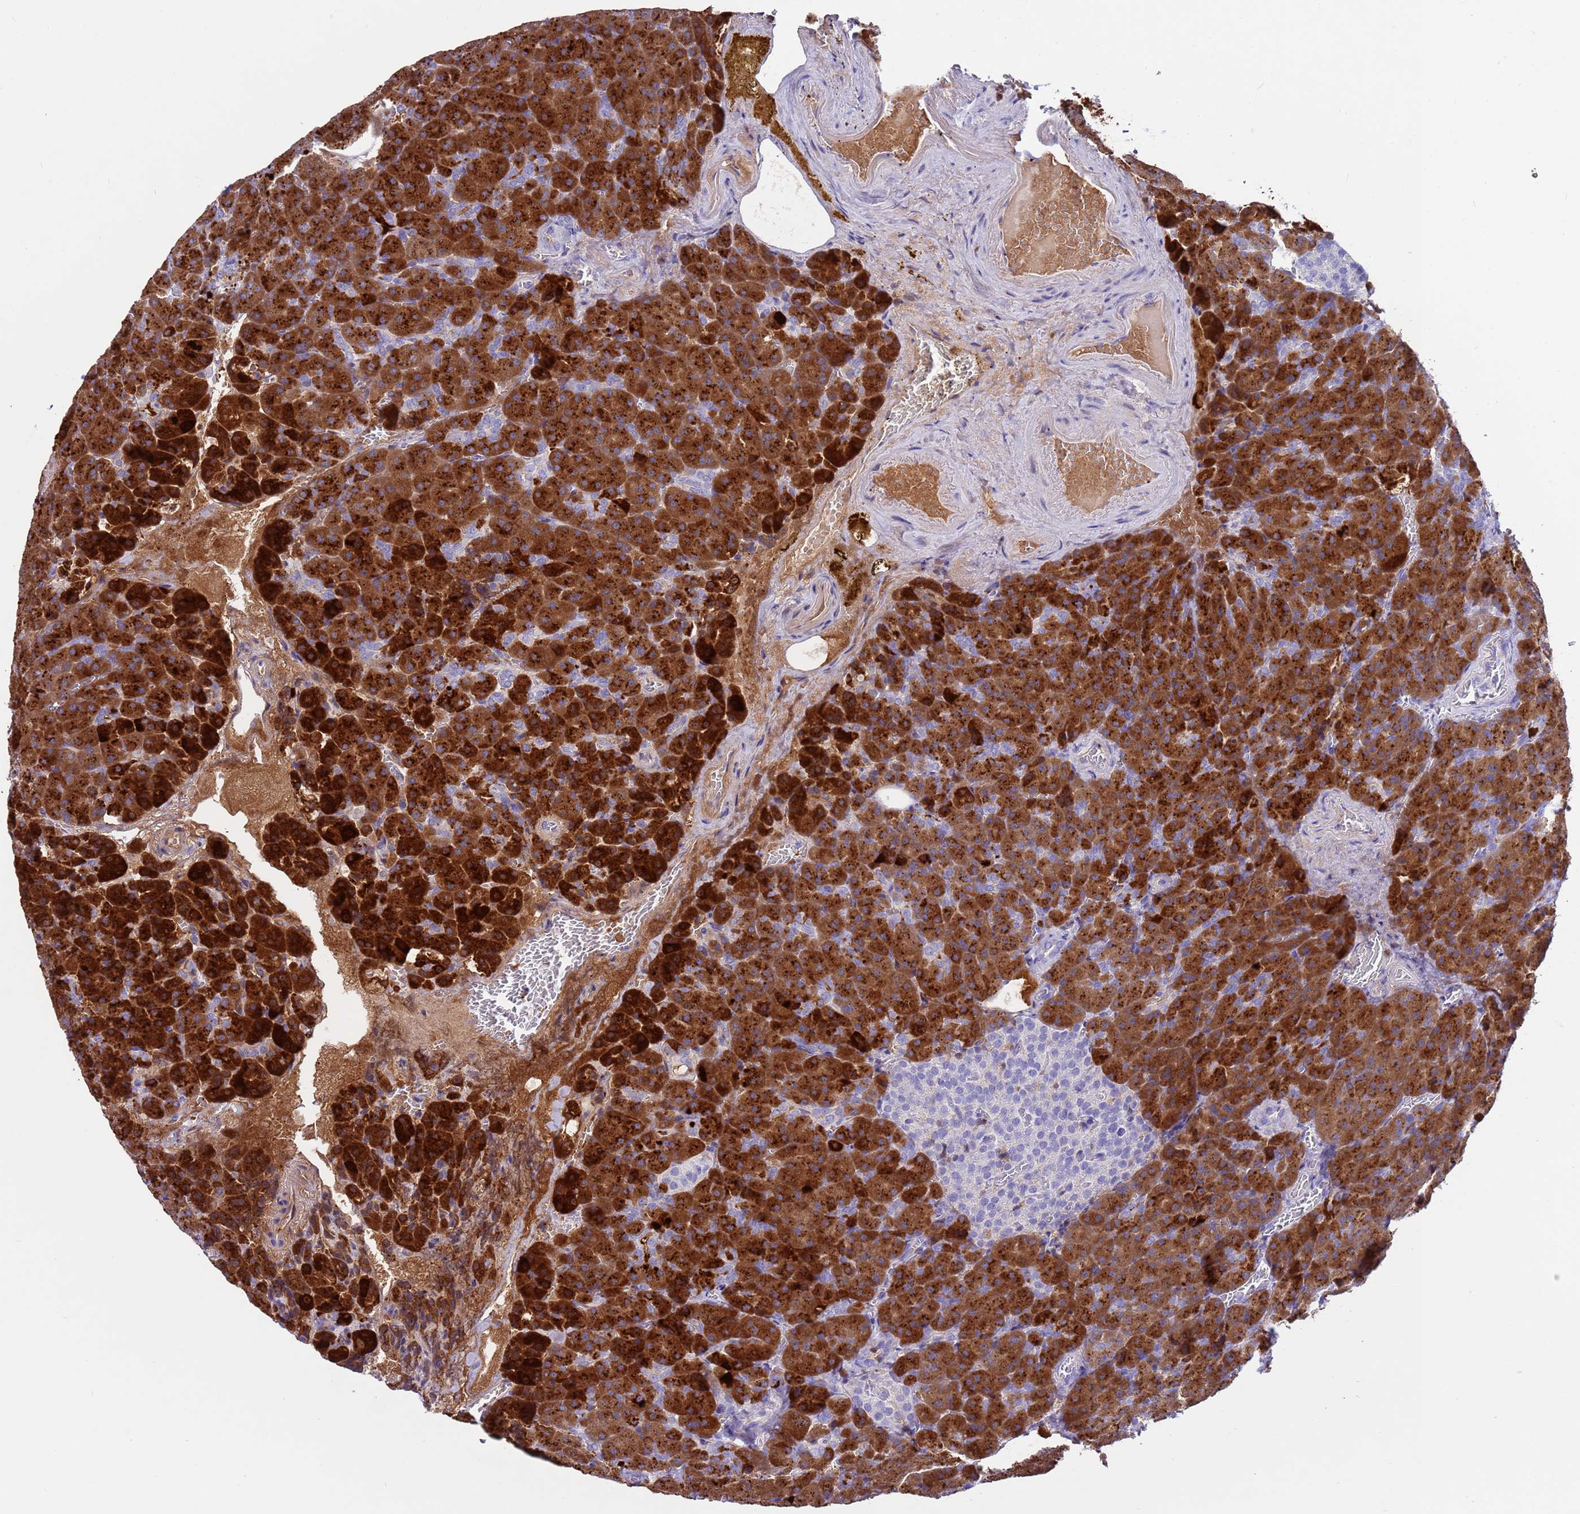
{"staining": {"intensity": "strong", "quantity": ">75%", "location": "cytoplasmic/membranous"}, "tissue": "pancreas", "cell_type": "Exocrine glandular cells", "image_type": "normal", "snomed": [{"axis": "morphology", "description": "Normal tissue, NOS"}, {"axis": "topography", "description": "Pancreas"}], "caption": "There is high levels of strong cytoplasmic/membranous staining in exocrine glandular cells of benign pancreas, as demonstrated by immunohistochemical staining (brown color).", "gene": "CPB1", "patient": {"sex": "female", "age": 74}}